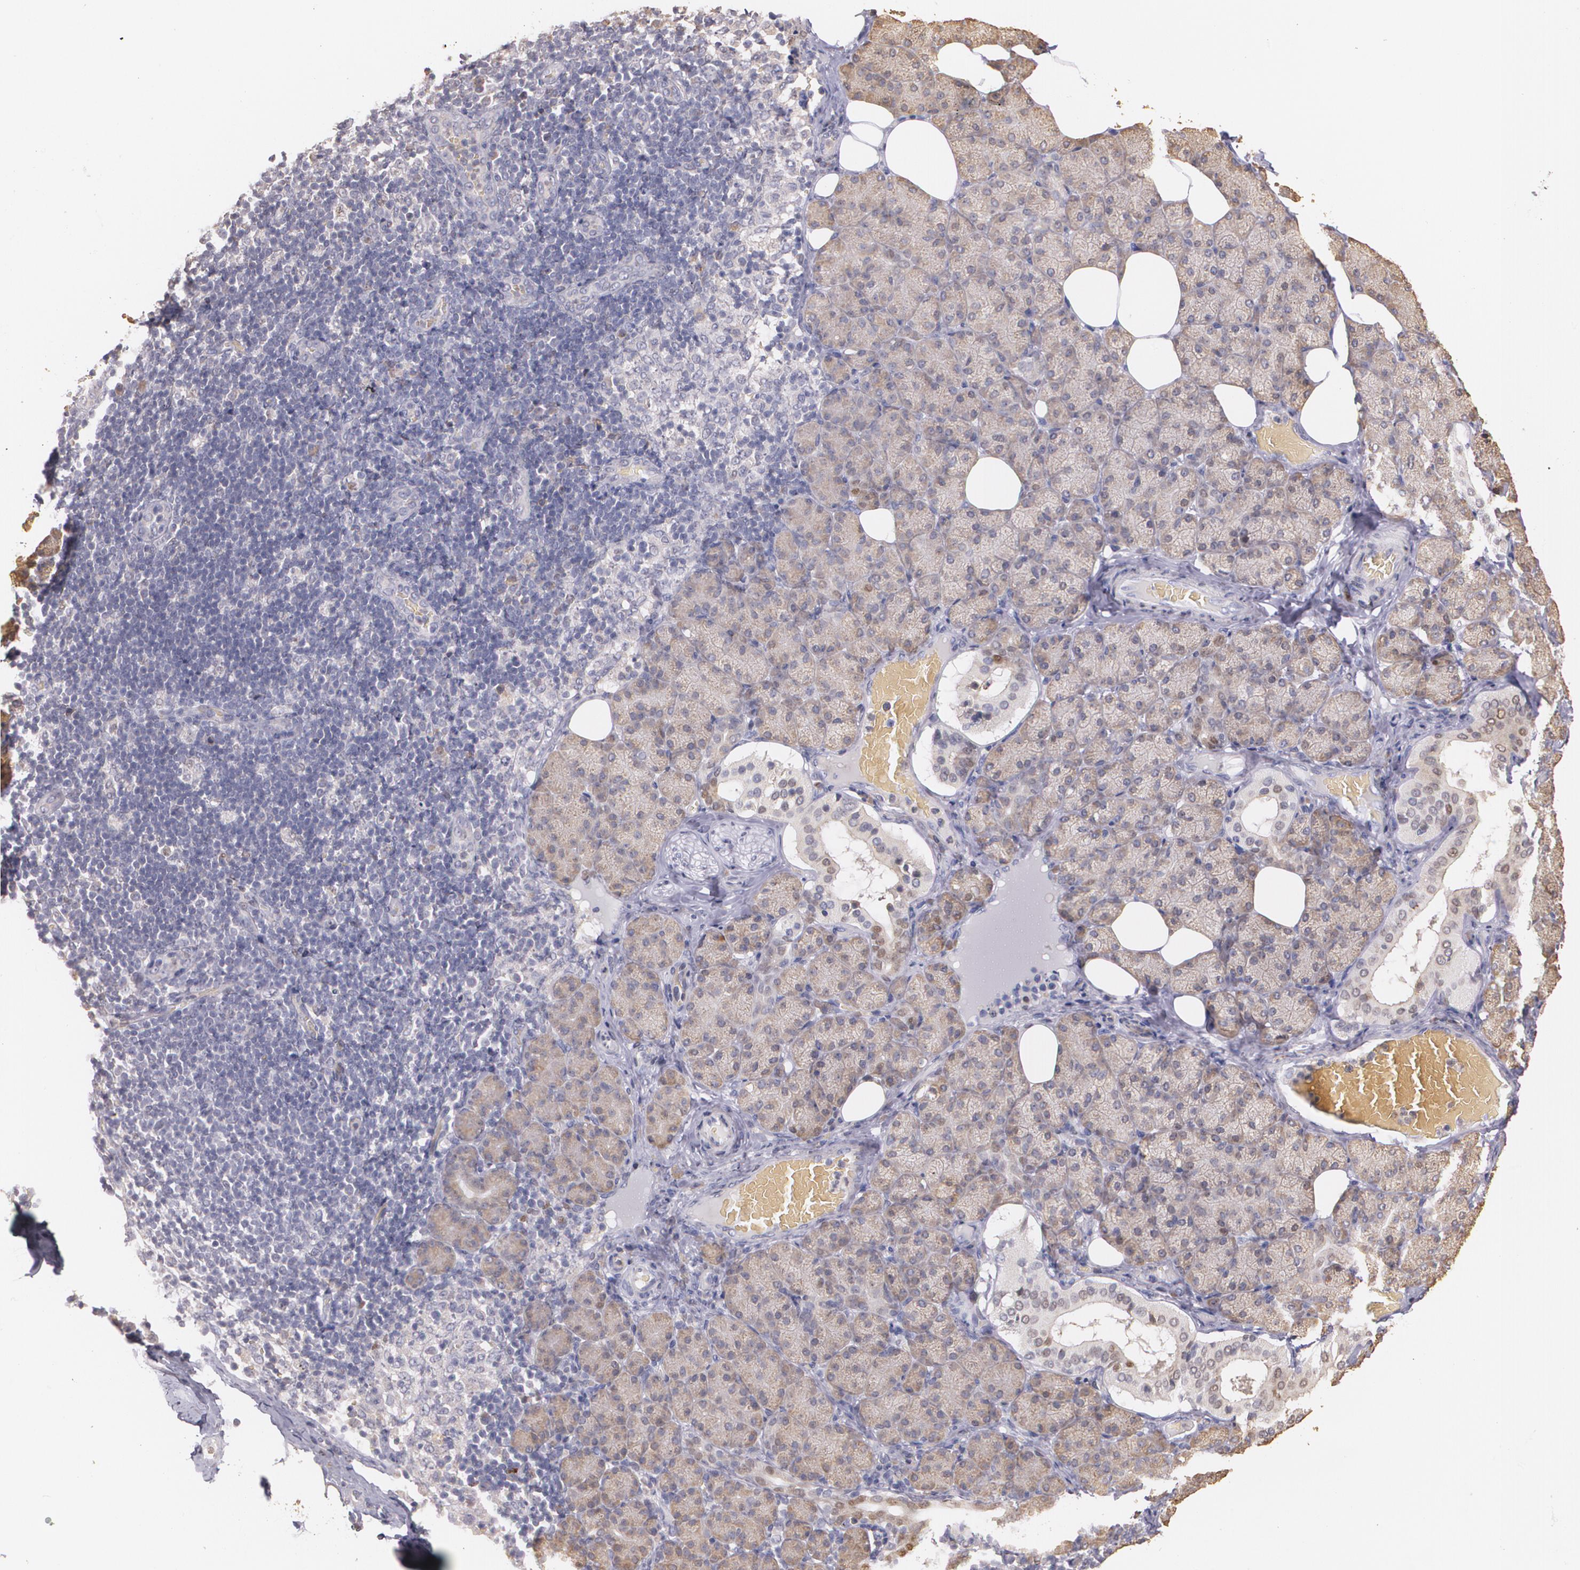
{"staining": {"intensity": "moderate", "quantity": ">75%", "location": "cytoplasmic/membranous"}, "tissue": "salivary gland", "cell_type": "Glandular cells", "image_type": "normal", "snomed": [{"axis": "morphology", "description": "Normal tissue, NOS"}, {"axis": "topography", "description": "Lymph node"}, {"axis": "topography", "description": "Salivary gland"}], "caption": "Protein staining of benign salivary gland shows moderate cytoplasmic/membranous staining in about >75% of glandular cells.", "gene": "ATF3", "patient": {"sex": "male", "age": 8}}